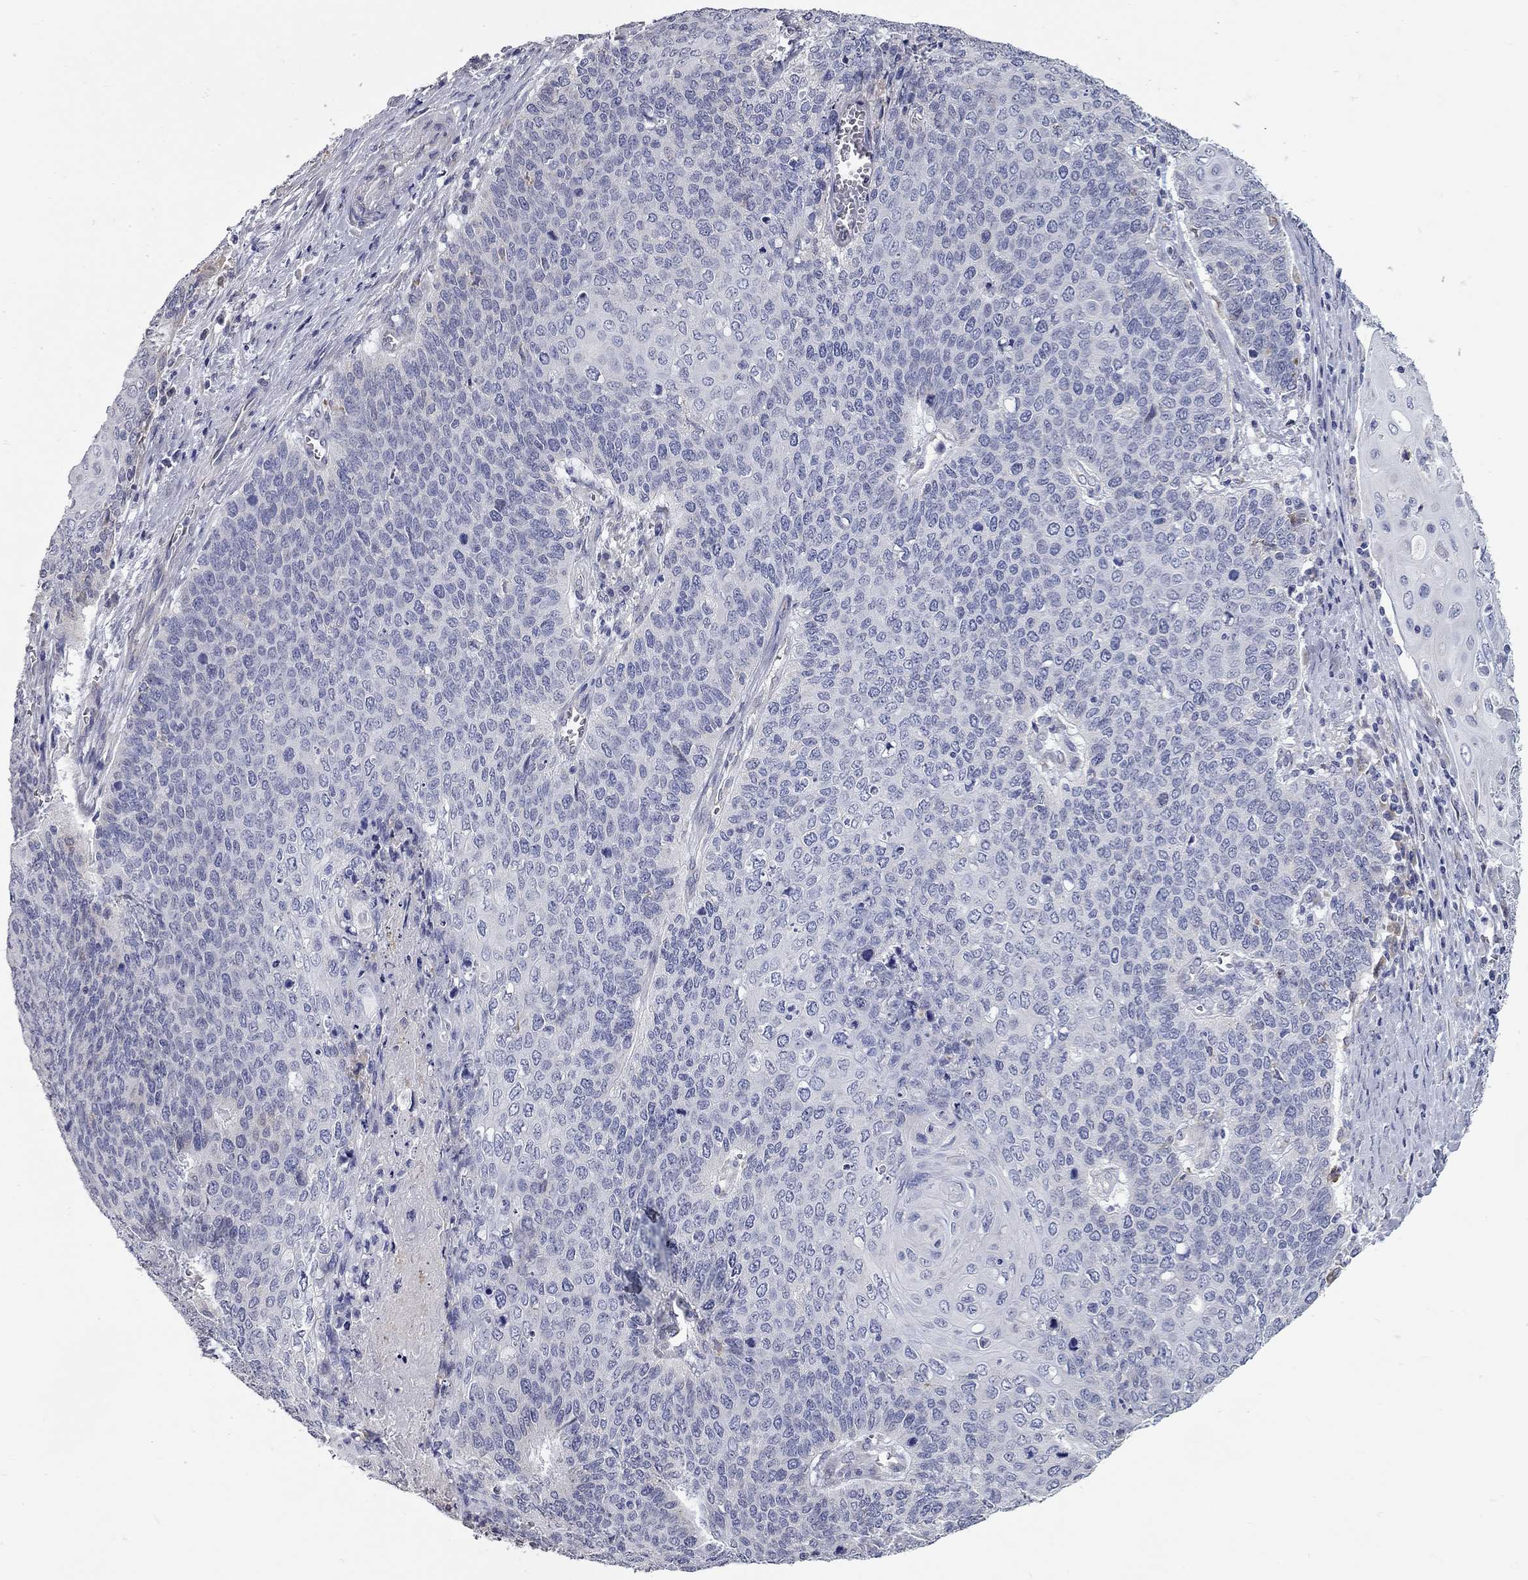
{"staining": {"intensity": "negative", "quantity": "none", "location": "none"}, "tissue": "cervical cancer", "cell_type": "Tumor cells", "image_type": "cancer", "snomed": [{"axis": "morphology", "description": "Squamous cell carcinoma, NOS"}, {"axis": "topography", "description": "Cervix"}], "caption": "Immunohistochemistry (IHC) of human cervical cancer (squamous cell carcinoma) shows no staining in tumor cells.", "gene": "XAGE2", "patient": {"sex": "female", "age": 39}}